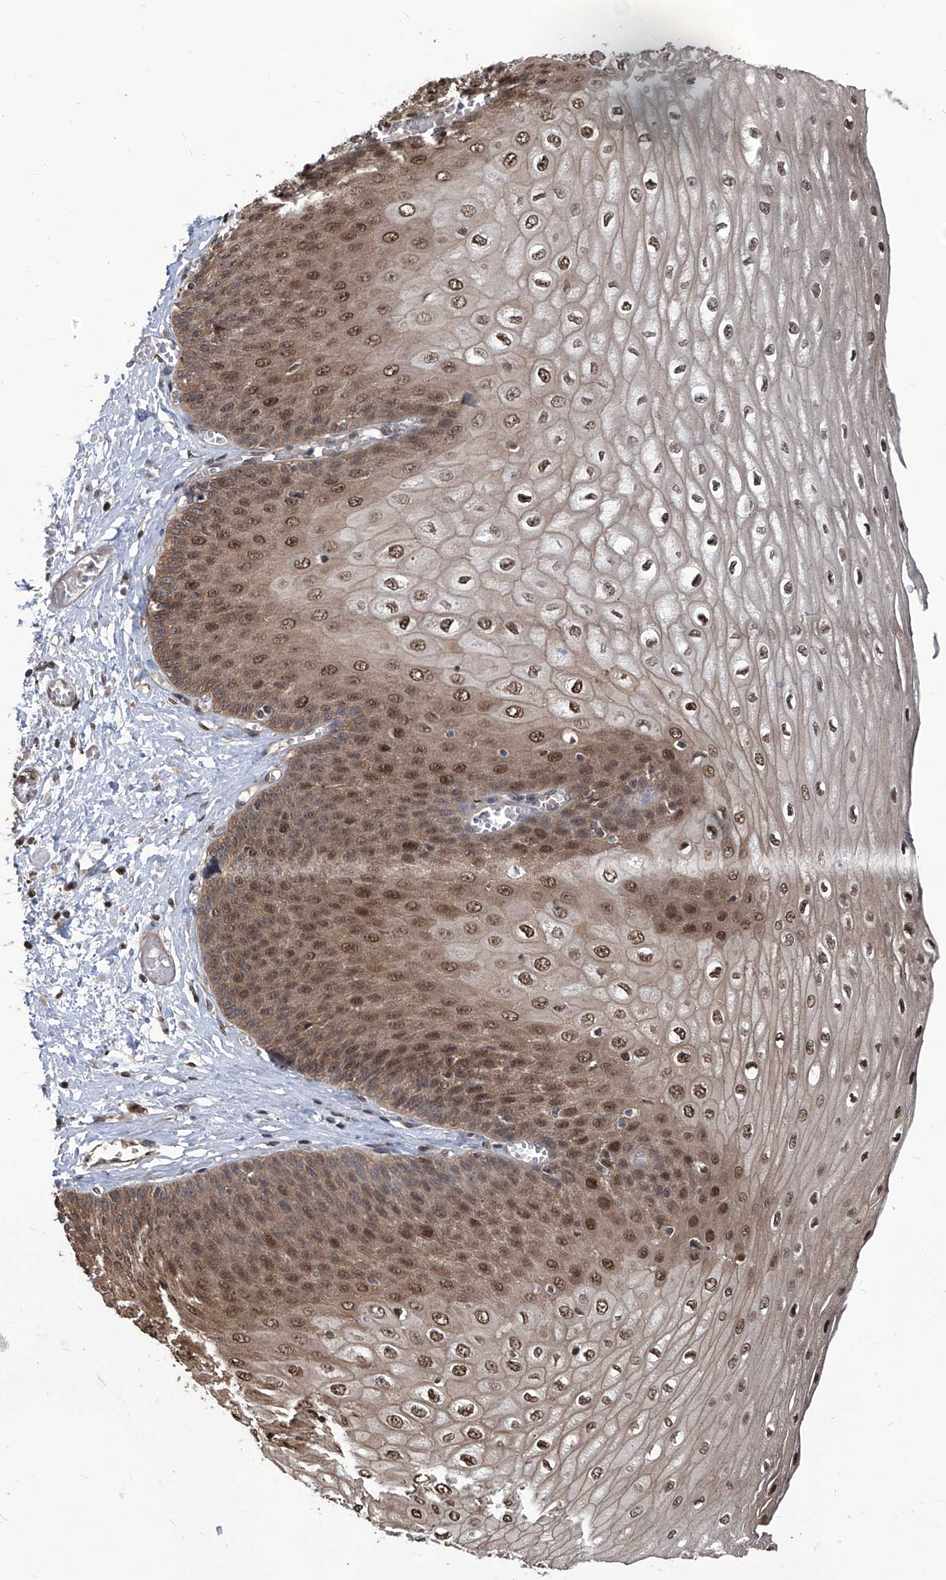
{"staining": {"intensity": "moderate", "quantity": "25%-75%", "location": "cytoplasmic/membranous,nuclear"}, "tissue": "esophagus", "cell_type": "Squamous epithelial cells", "image_type": "normal", "snomed": [{"axis": "morphology", "description": "Normal tissue, NOS"}, {"axis": "topography", "description": "Esophagus"}], "caption": "A brown stain shows moderate cytoplasmic/membranous,nuclear staining of a protein in squamous epithelial cells of unremarkable human esophagus. The staining was performed using DAB, with brown indicating positive protein expression. Nuclei are stained blue with hematoxylin.", "gene": "PSMB1", "patient": {"sex": "male", "age": 60}}